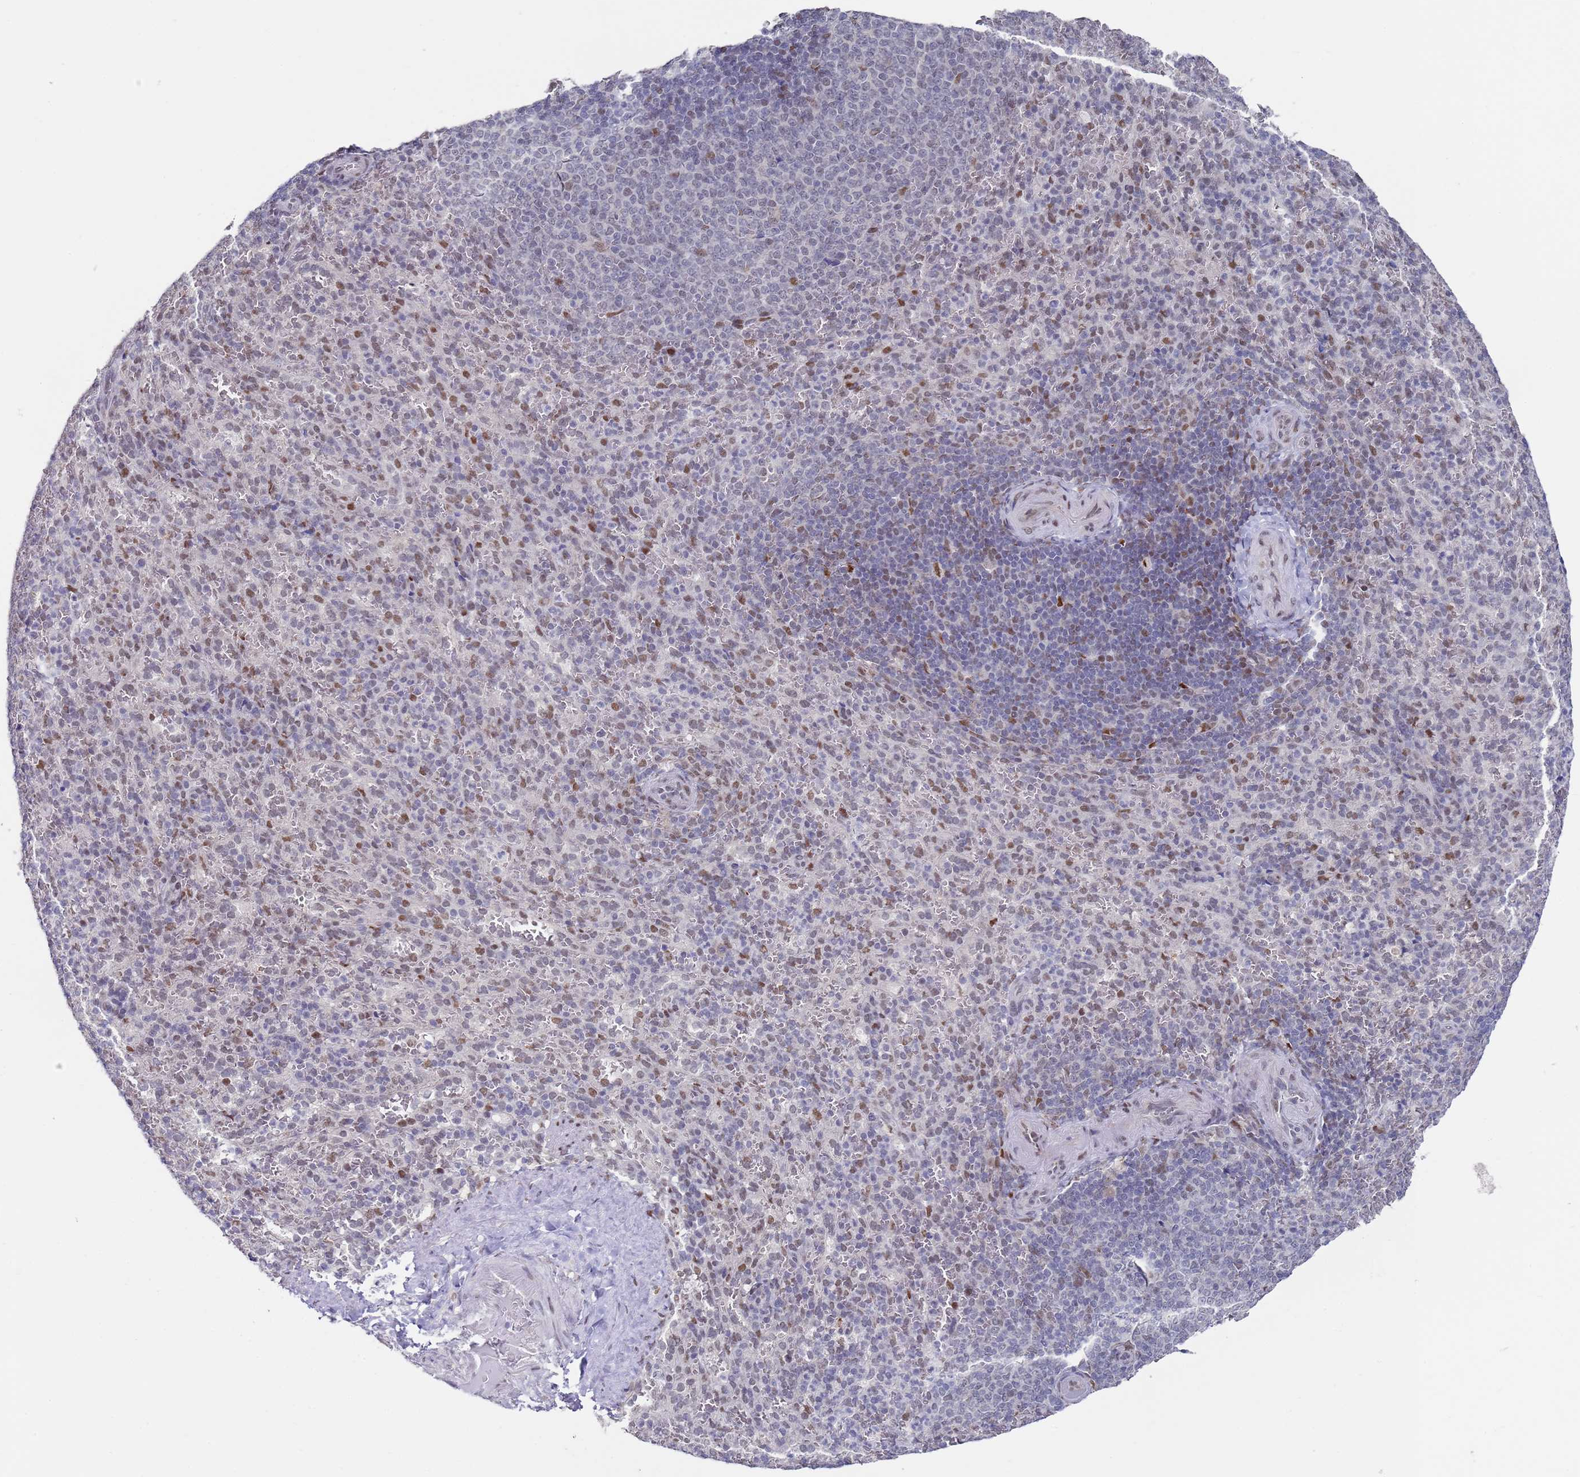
{"staining": {"intensity": "moderate", "quantity": "<25%", "location": "nuclear"}, "tissue": "spleen", "cell_type": "Cells in red pulp", "image_type": "normal", "snomed": [{"axis": "morphology", "description": "Normal tissue, NOS"}, {"axis": "topography", "description": "Spleen"}], "caption": "This is a micrograph of immunohistochemistry (IHC) staining of benign spleen, which shows moderate positivity in the nuclear of cells in red pulp.", "gene": "COPS6", "patient": {"sex": "female", "age": 21}}